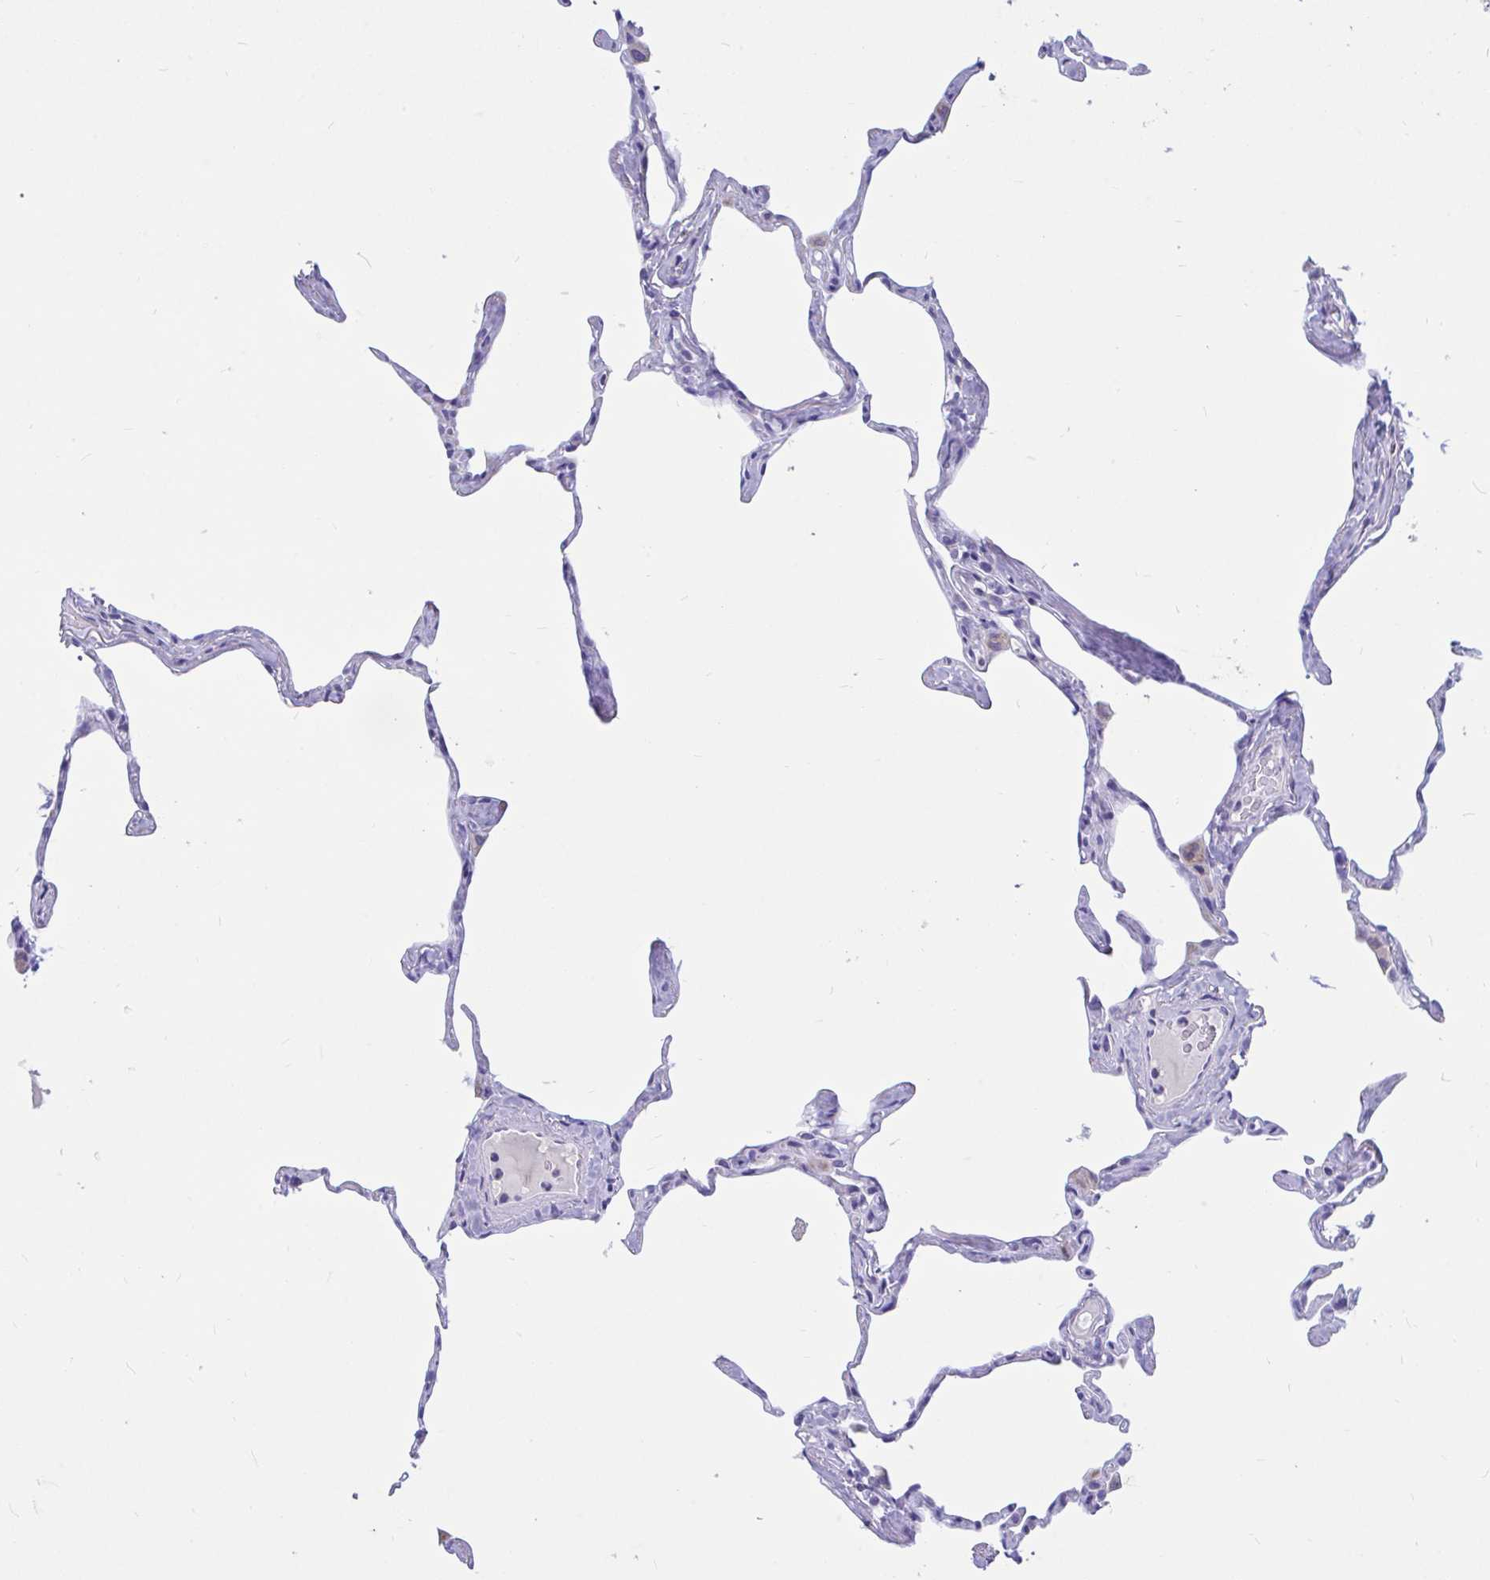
{"staining": {"intensity": "negative", "quantity": "none", "location": "none"}, "tissue": "lung", "cell_type": "Alveolar cells", "image_type": "normal", "snomed": [{"axis": "morphology", "description": "Normal tissue, NOS"}, {"axis": "topography", "description": "Lung"}], "caption": "Immunohistochemistry micrograph of unremarkable lung: lung stained with DAB (3,3'-diaminobenzidine) shows no significant protein positivity in alveolar cells. Nuclei are stained in blue.", "gene": "OR13A1", "patient": {"sex": "male", "age": 65}}